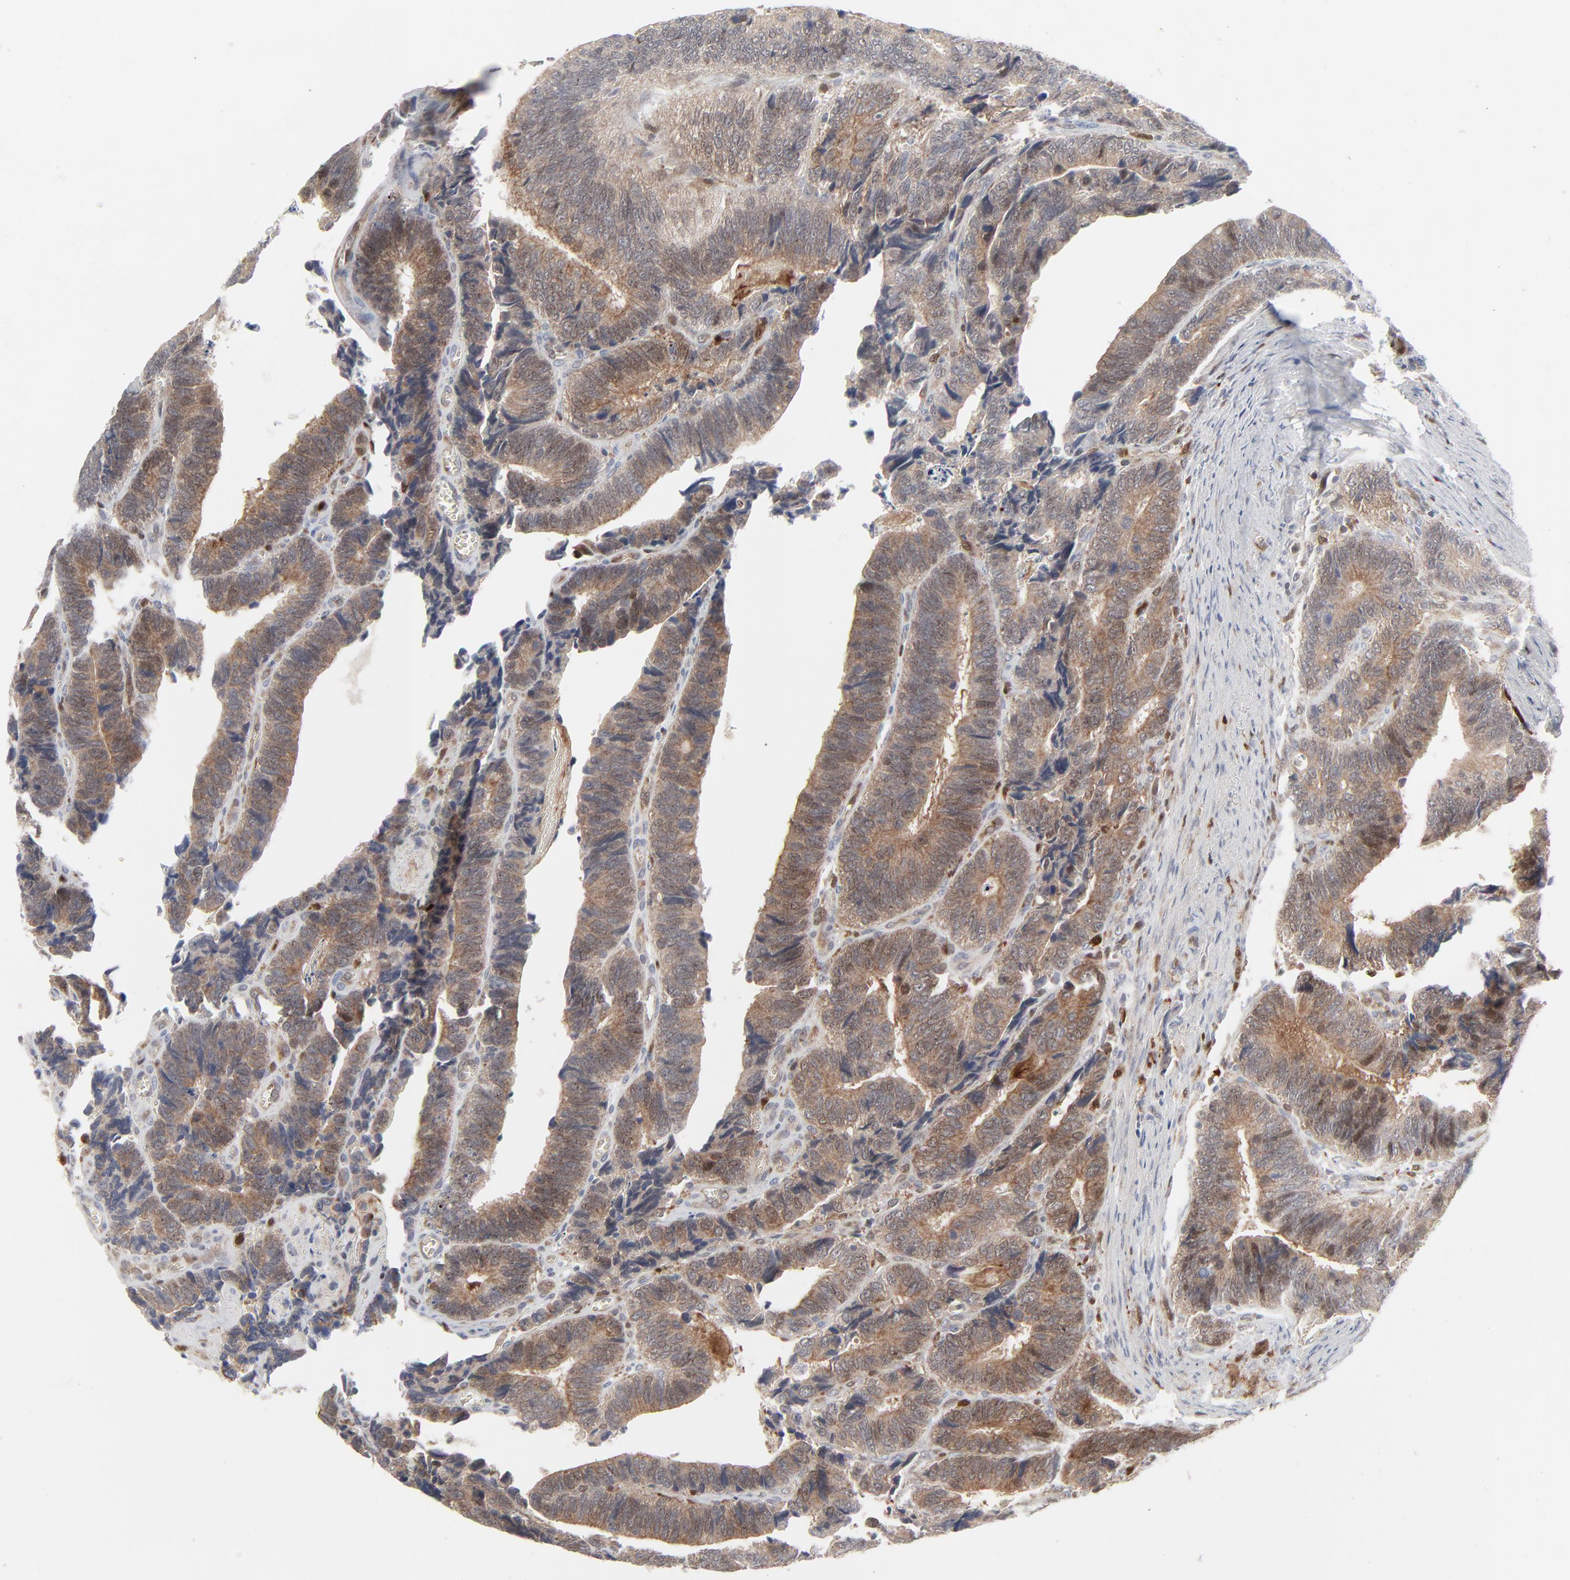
{"staining": {"intensity": "weak", "quantity": ">75%", "location": "cytoplasmic/membranous"}, "tissue": "colorectal cancer", "cell_type": "Tumor cells", "image_type": "cancer", "snomed": [{"axis": "morphology", "description": "Adenocarcinoma, NOS"}, {"axis": "topography", "description": "Colon"}], "caption": "A low amount of weak cytoplasmic/membranous positivity is identified in about >75% of tumor cells in adenocarcinoma (colorectal) tissue.", "gene": "BID", "patient": {"sex": "male", "age": 72}}